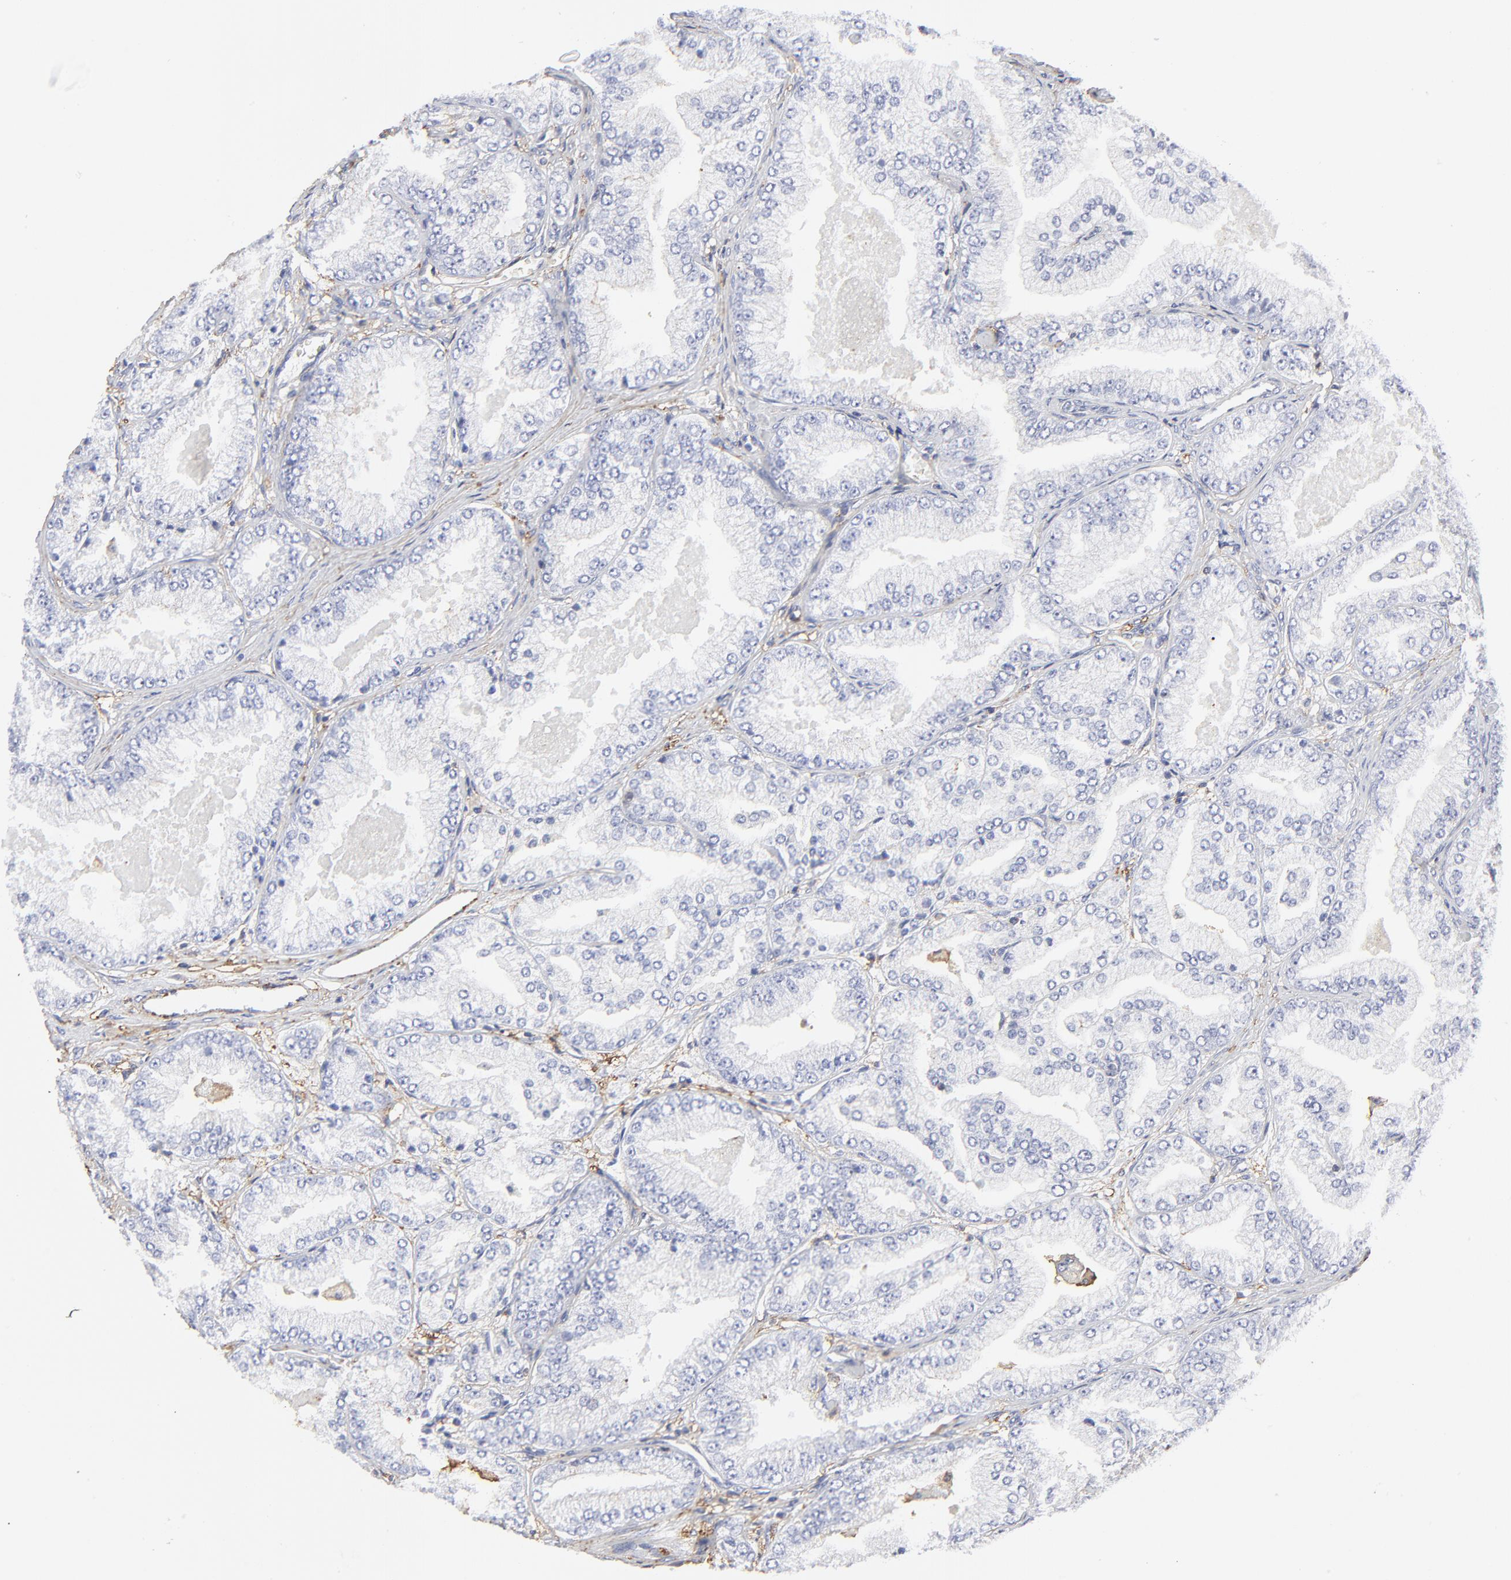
{"staining": {"intensity": "negative", "quantity": "none", "location": "none"}, "tissue": "prostate cancer", "cell_type": "Tumor cells", "image_type": "cancer", "snomed": [{"axis": "morphology", "description": "Adenocarcinoma, High grade"}, {"axis": "topography", "description": "Prostate"}], "caption": "DAB immunohistochemical staining of human prostate high-grade adenocarcinoma exhibits no significant expression in tumor cells.", "gene": "ANXA6", "patient": {"sex": "male", "age": 61}}